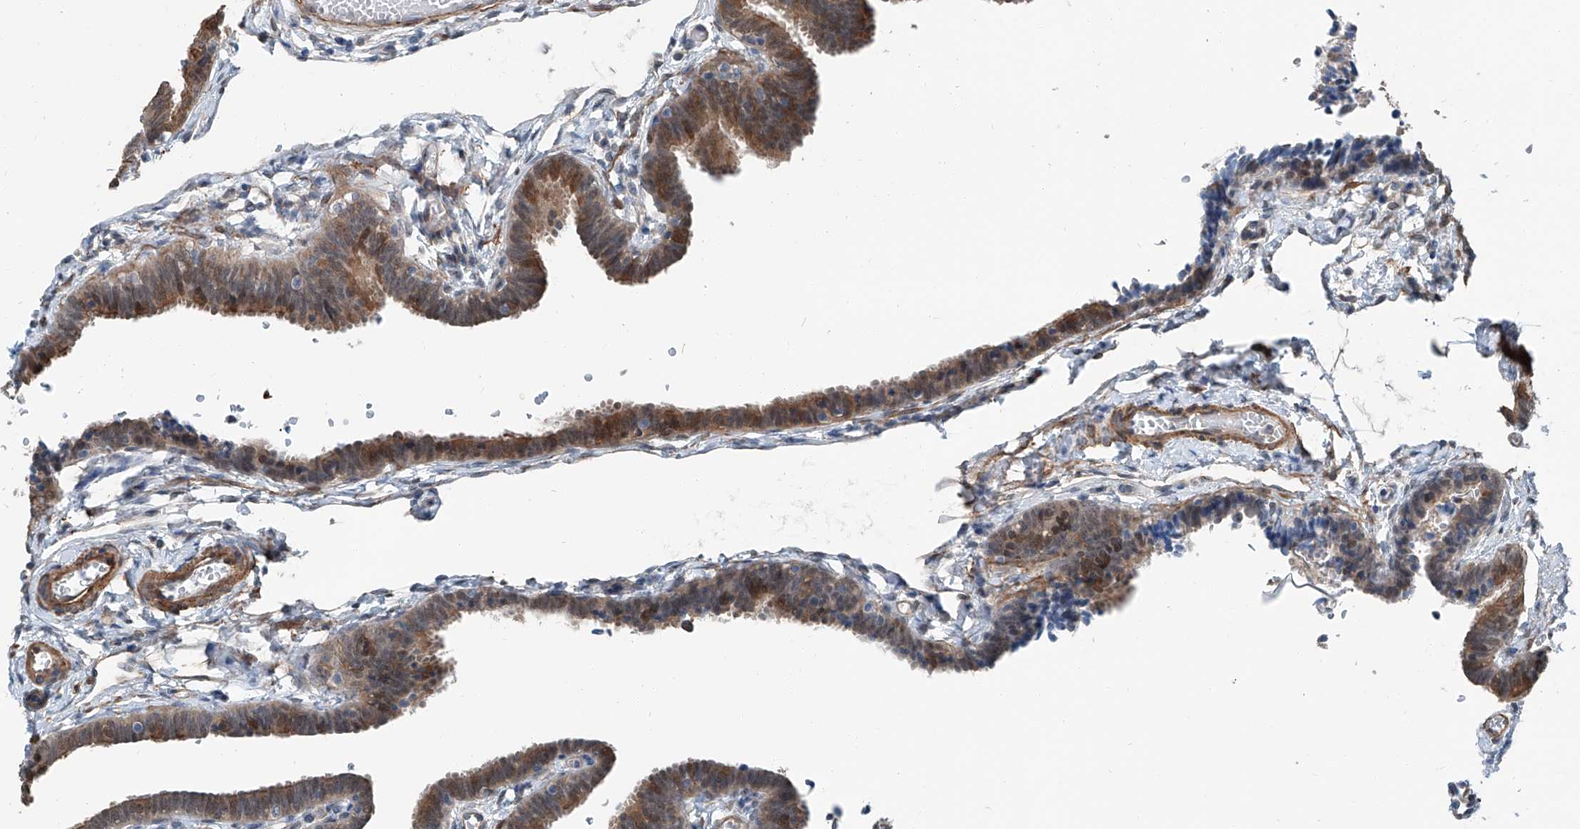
{"staining": {"intensity": "moderate", "quantity": ">75%", "location": "cytoplasmic/membranous"}, "tissue": "fallopian tube", "cell_type": "Glandular cells", "image_type": "normal", "snomed": [{"axis": "morphology", "description": "Normal tissue, NOS"}, {"axis": "topography", "description": "Fallopian tube"}, {"axis": "topography", "description": "Ovary"}], "caption": "Glandular cells show moderate cytoplasmic/membranous positivity in about >75% of cells in benign fallopian tube. (brown staining indicates protein expression, while blue staining denotes nuclei).", "gene": "HSPA6", "patient": {"sex": "female", "age": 23}}